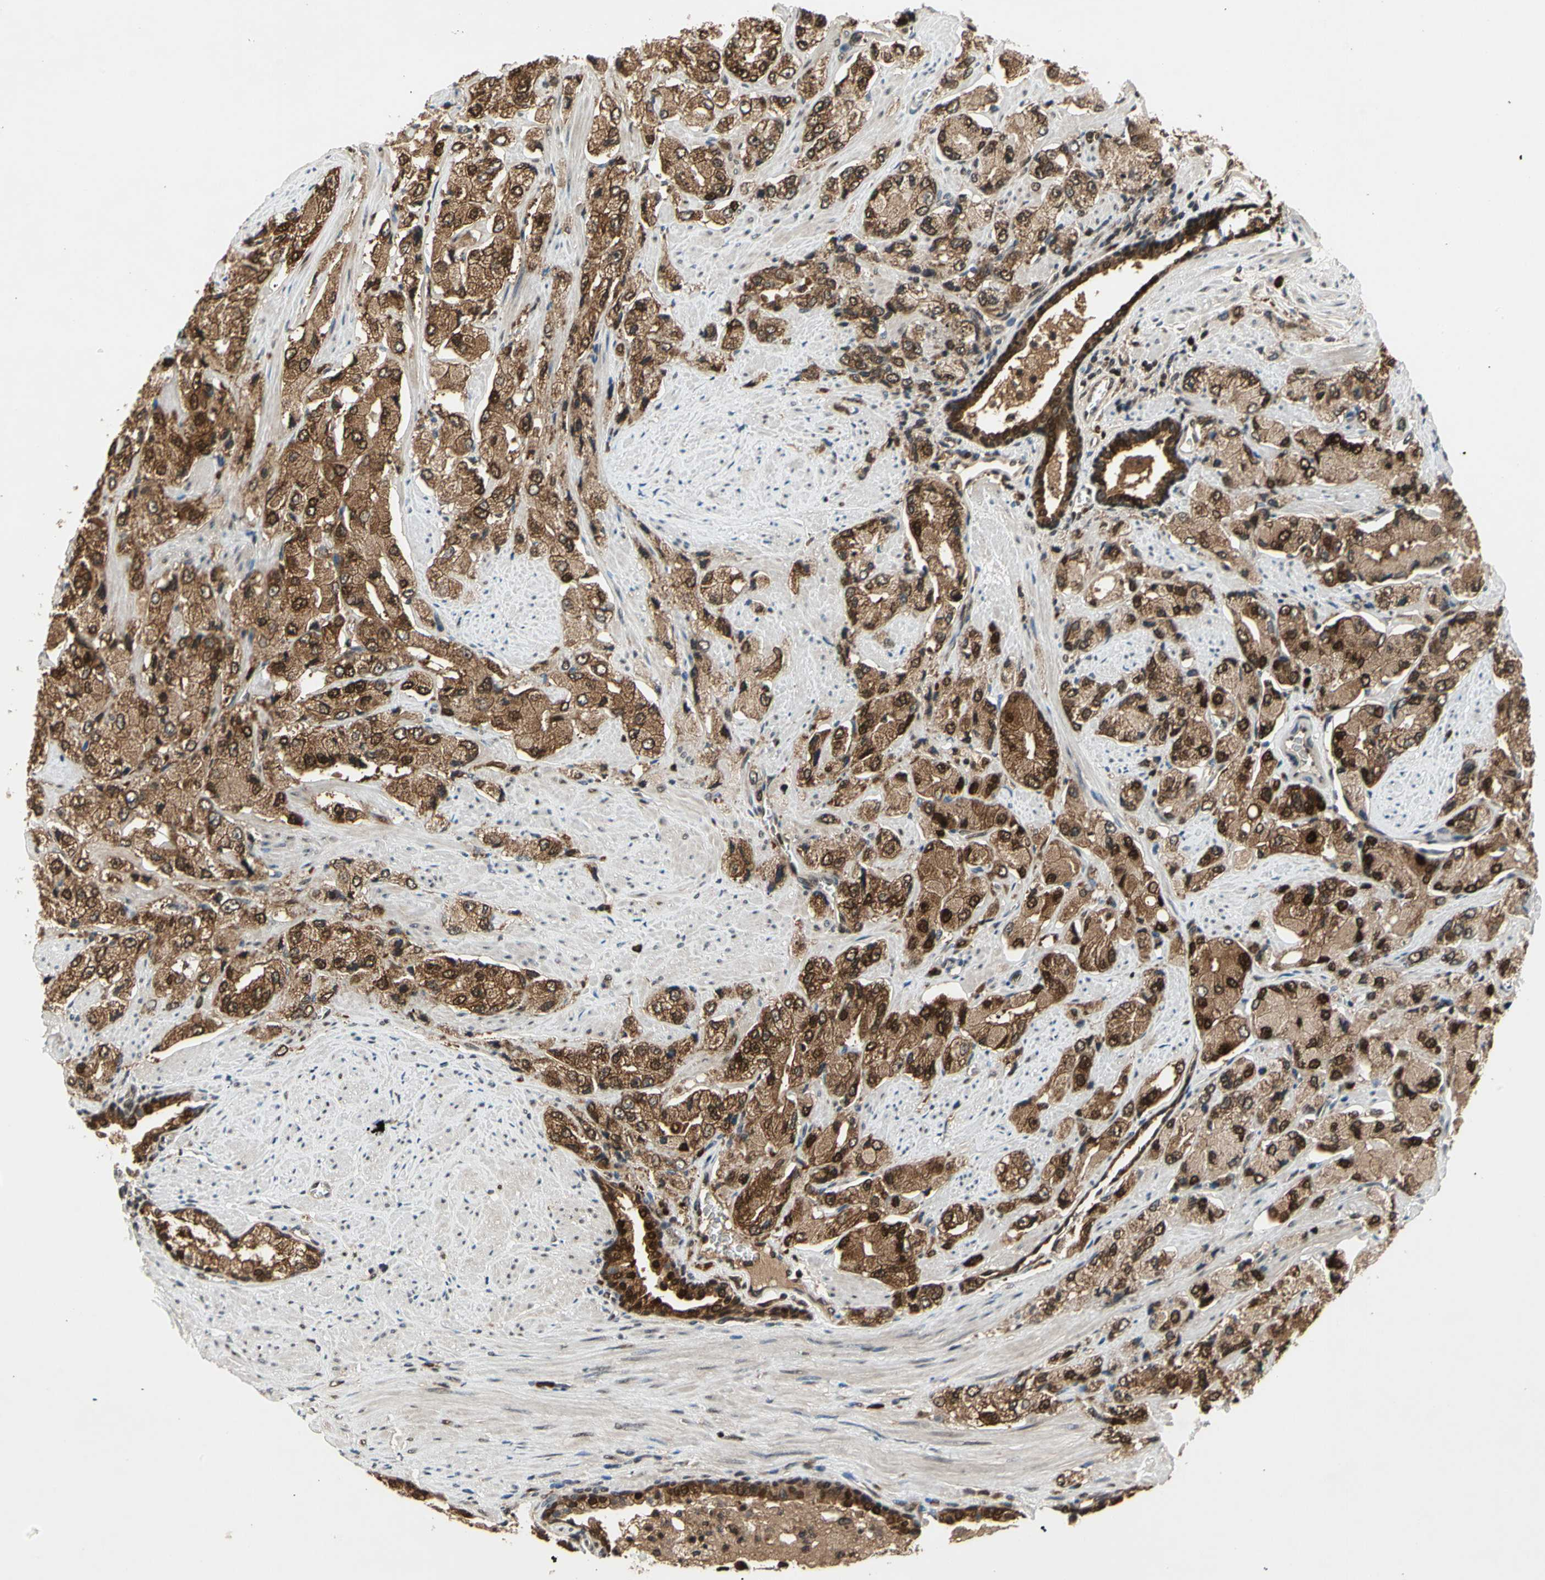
{"staining": {"intensity": "moderate", "quantity": ">75%", "location": "cytoplasmic/membranous,nuclear"}, "tissue": "prostate cancer", "cell_type": "Tumor cells", "image_type": "cancer", "snomed": [{"axis": "morphology", "description": "Adenocarcinoma, High grade"}, {"axis": "topography", "description": "Prostate"}], "caption": "DAB (3,3'-diaminobenzidine) immunohistochemical staining of human high-grade adenocarcinoma (prostate) demonstrates moderate cytoplasmic/membranous and nuclear protein expression in approximately >75% of tumor cells.", "gene": "GSR", "patient": {"sex": "male", "age": 58}}